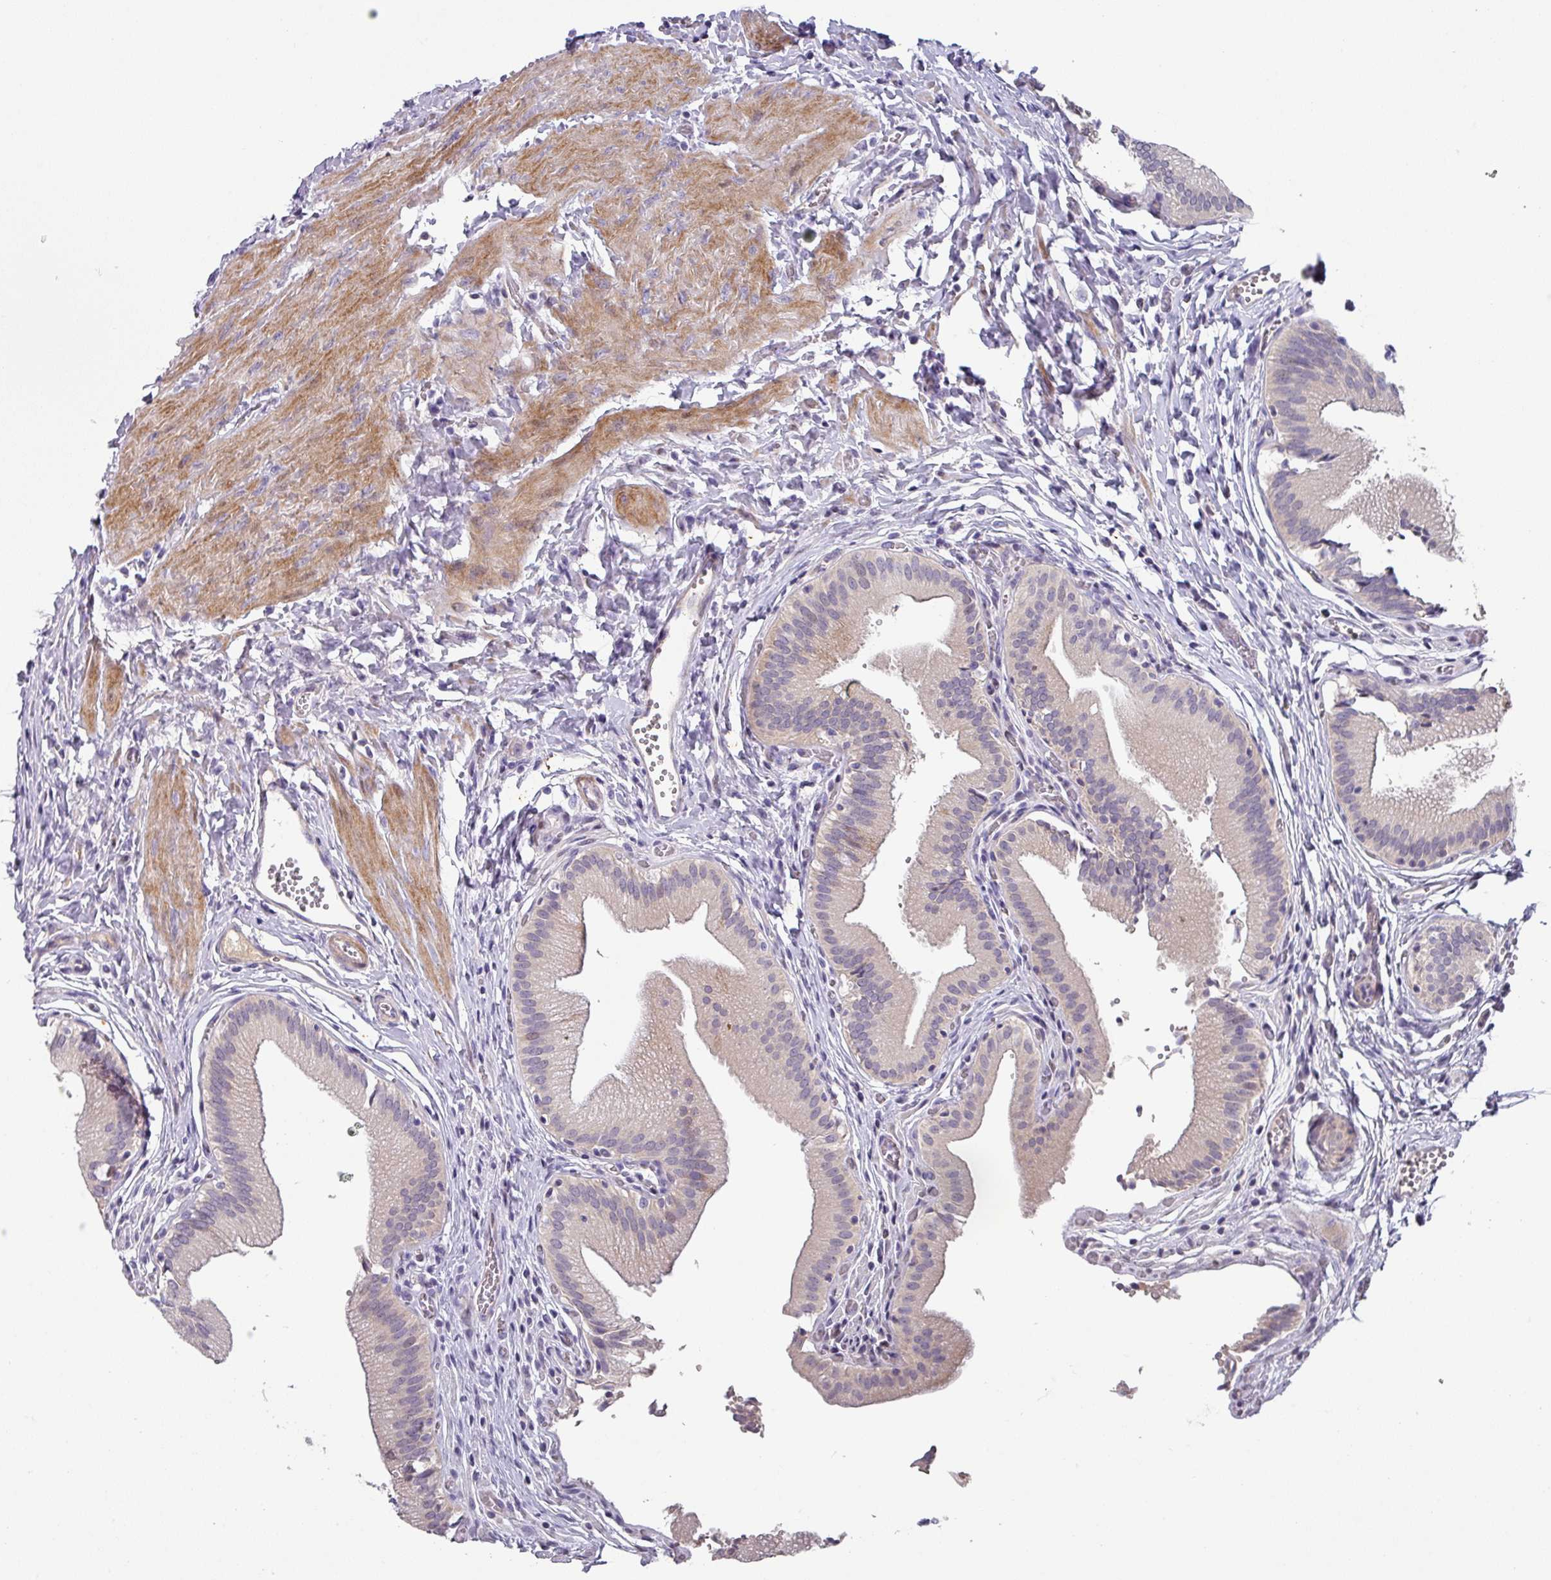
{"staining": {"intensity": "strong", "quantity": "<25%", "location": "cytoplasmic/membranous"}, "tissue": "gallbladder", "cell_type": "Glandular cells", "image_type": "normal", "snomed": [{"axis": "morphology", "description": "Normal tissue, NOS"}, {"axis": "topography", "description": "Gallbladder"}, {"axis": "topography", "description": "Peripheral nerve tissue"}], "caption": "Immunohistochemistry (IHC) histopathology image of benign human gallbladder stained for a protein (brown), which exhibits medium levels of strong cytoplasmic/membranous positivity in approximately <25% of glandular cells.", "gene": "KLHL3", "patient": {"sex": "male", "age": 17}}